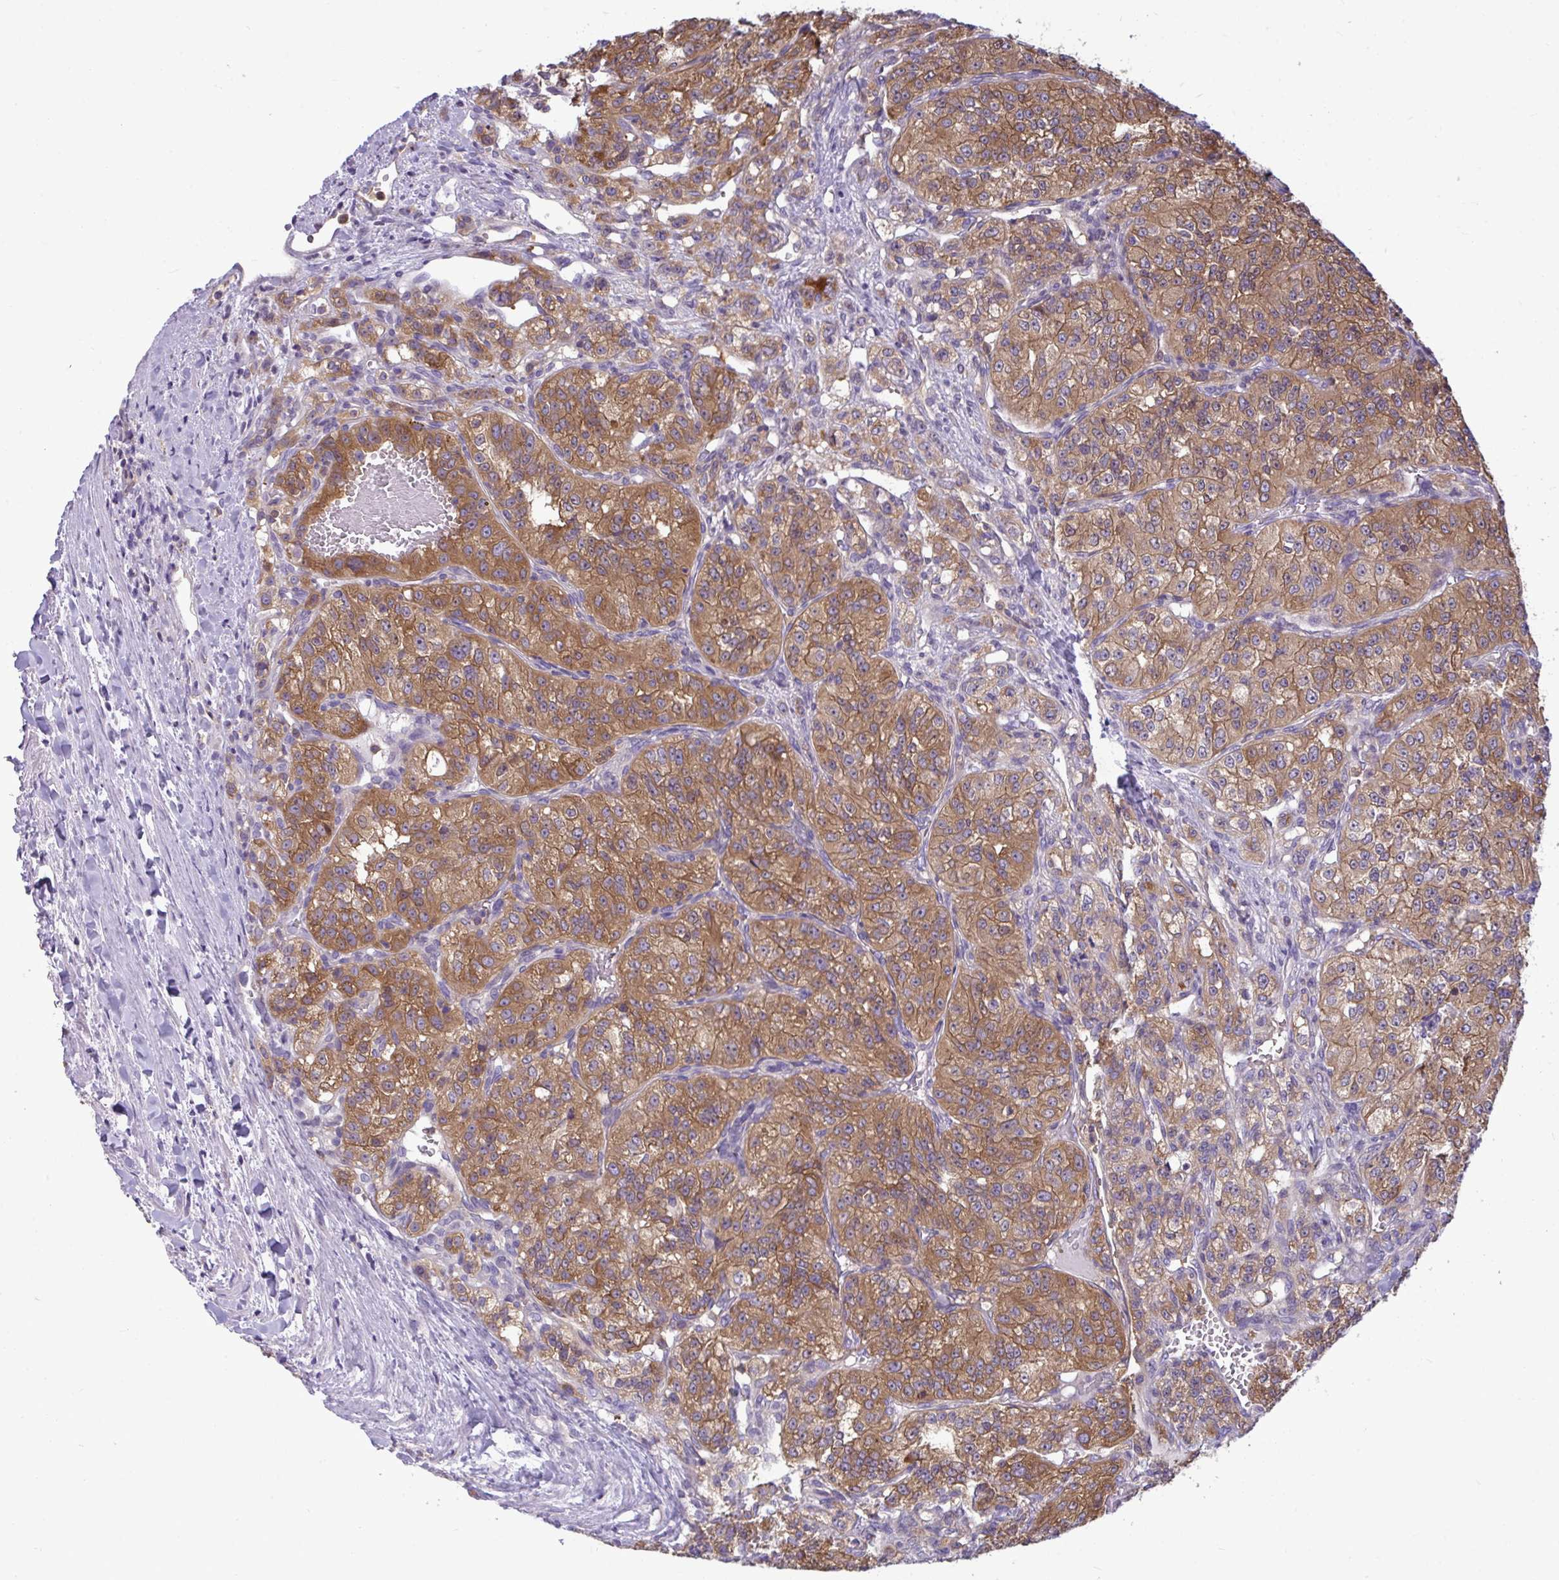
{"staining": {"intensity": "moderate", "quantity": ">75%", "location": "cytoplasmic/membranous"}, "tissue": "renal cancer", "cell_type": "Tumor cells", "image_type": "cancer", "snomed": [{"axis": "morphology", "description": "Adenocarcinoma, NOS"}, {"axis": "topography", "description": "Kidney"}], "caption": "IHC image of neoplastic tissue: renal adenocarcinoma stained using immunohistochemistry displays medium levels of moderate protein expression localized specifically in the cytoplasmic/membranous of tumor cells, appearing as a cytoplasmic/membranous brown color.", "gene": "SLC30A6", "patient": {"sex": "female", "age": 63}}